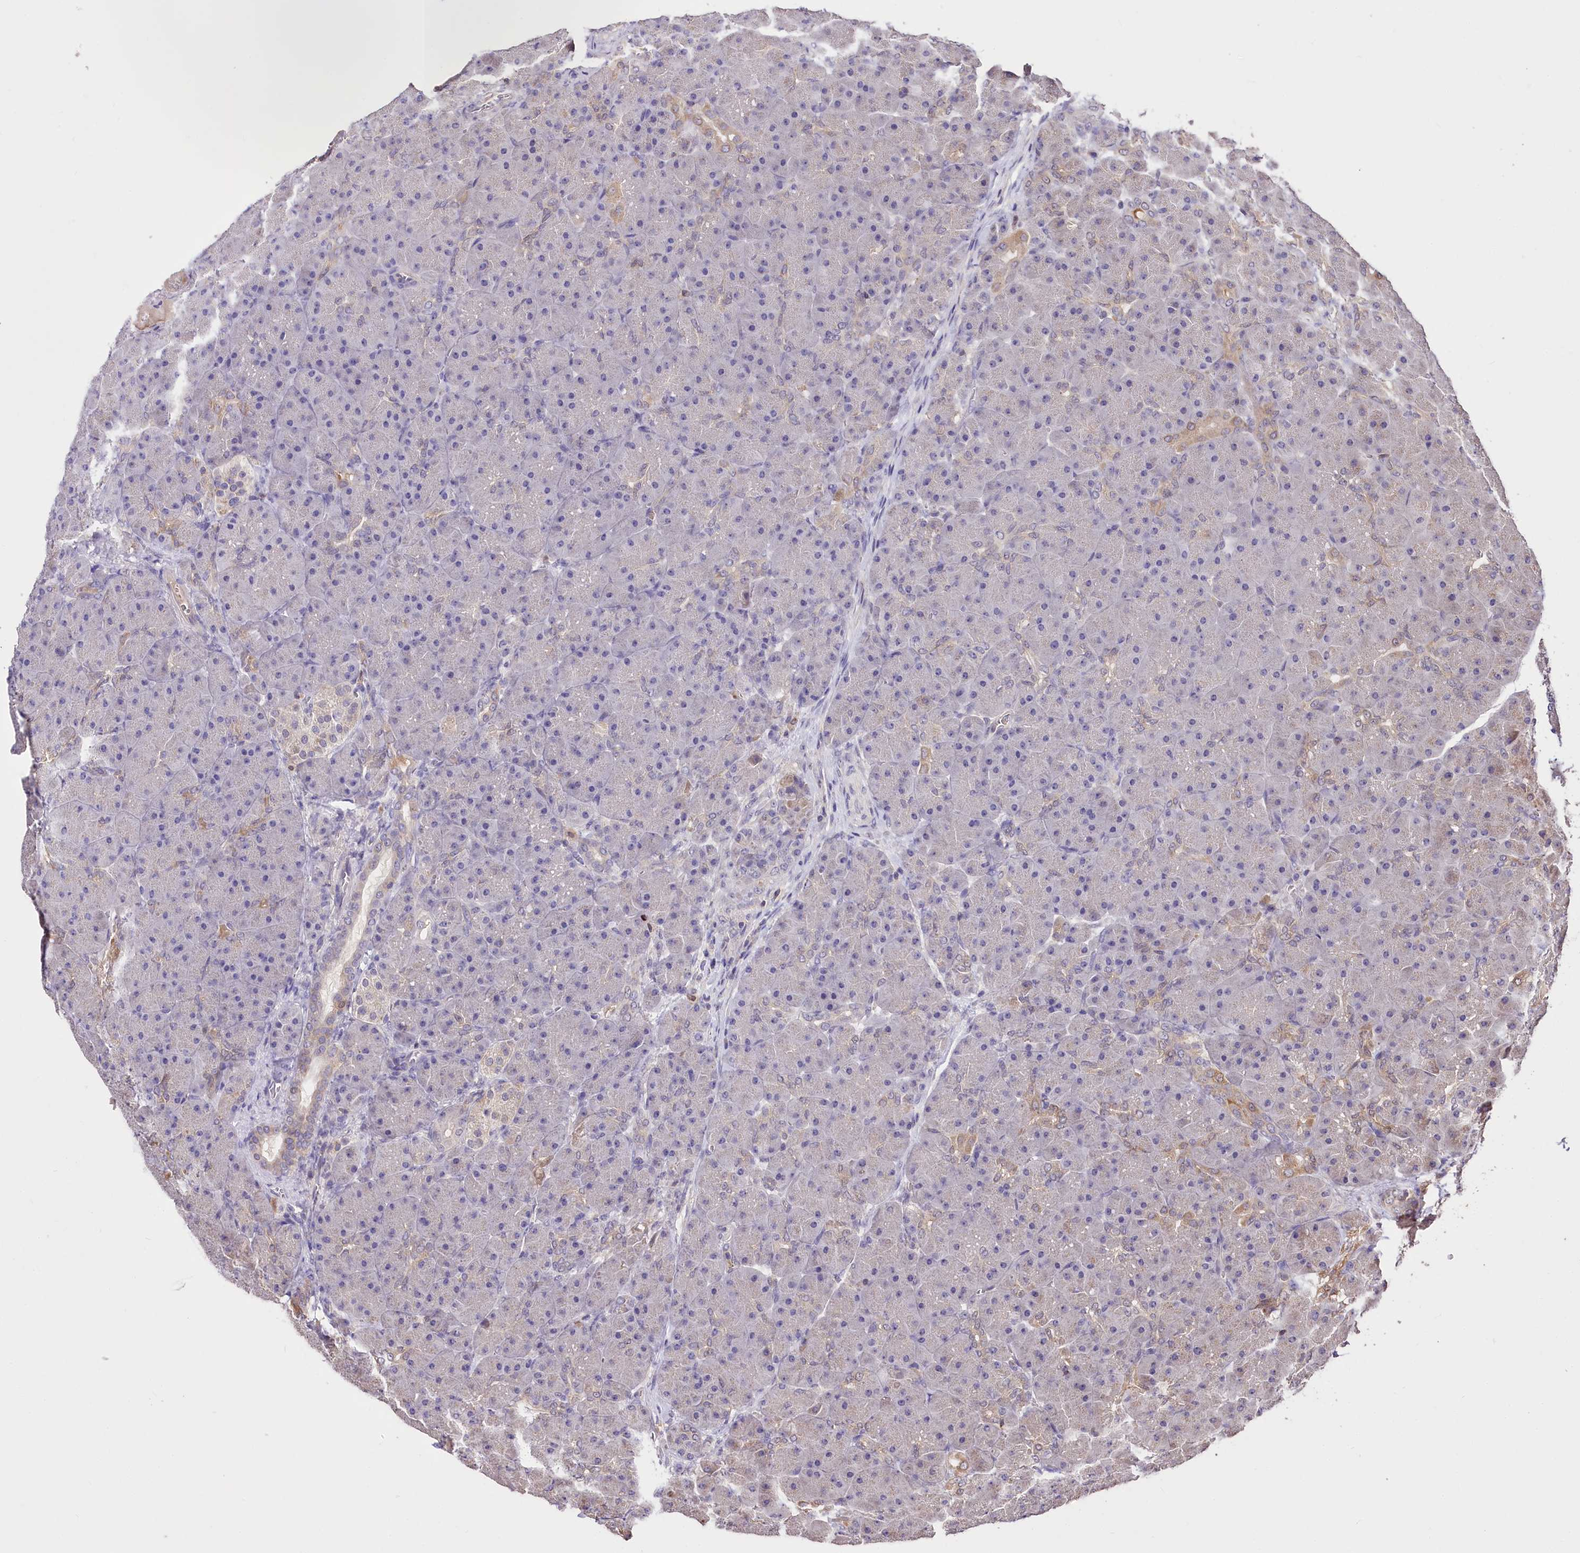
{"staining": {"intensity": "weak", "quantity": "25%-75%", "location": "cytoplasmic/membranous"}, "tissue": "pancreas", "cell_type": "Exocrine glandular cells", "image_type": "normal", "snomed": [{"axis": "morphology", "description": "Normal tissue, NOS"}, {"axis": "topography", "description": "Pancreas"}], "caption": "Protein expression analysis of benign human pancreas reveals weak cytoplasmic/membranous expression in approximately 25%-75% of exocrine glandular cells.", "gene": "SERGEF", "patient": {"sex": "male", "age": 66}}